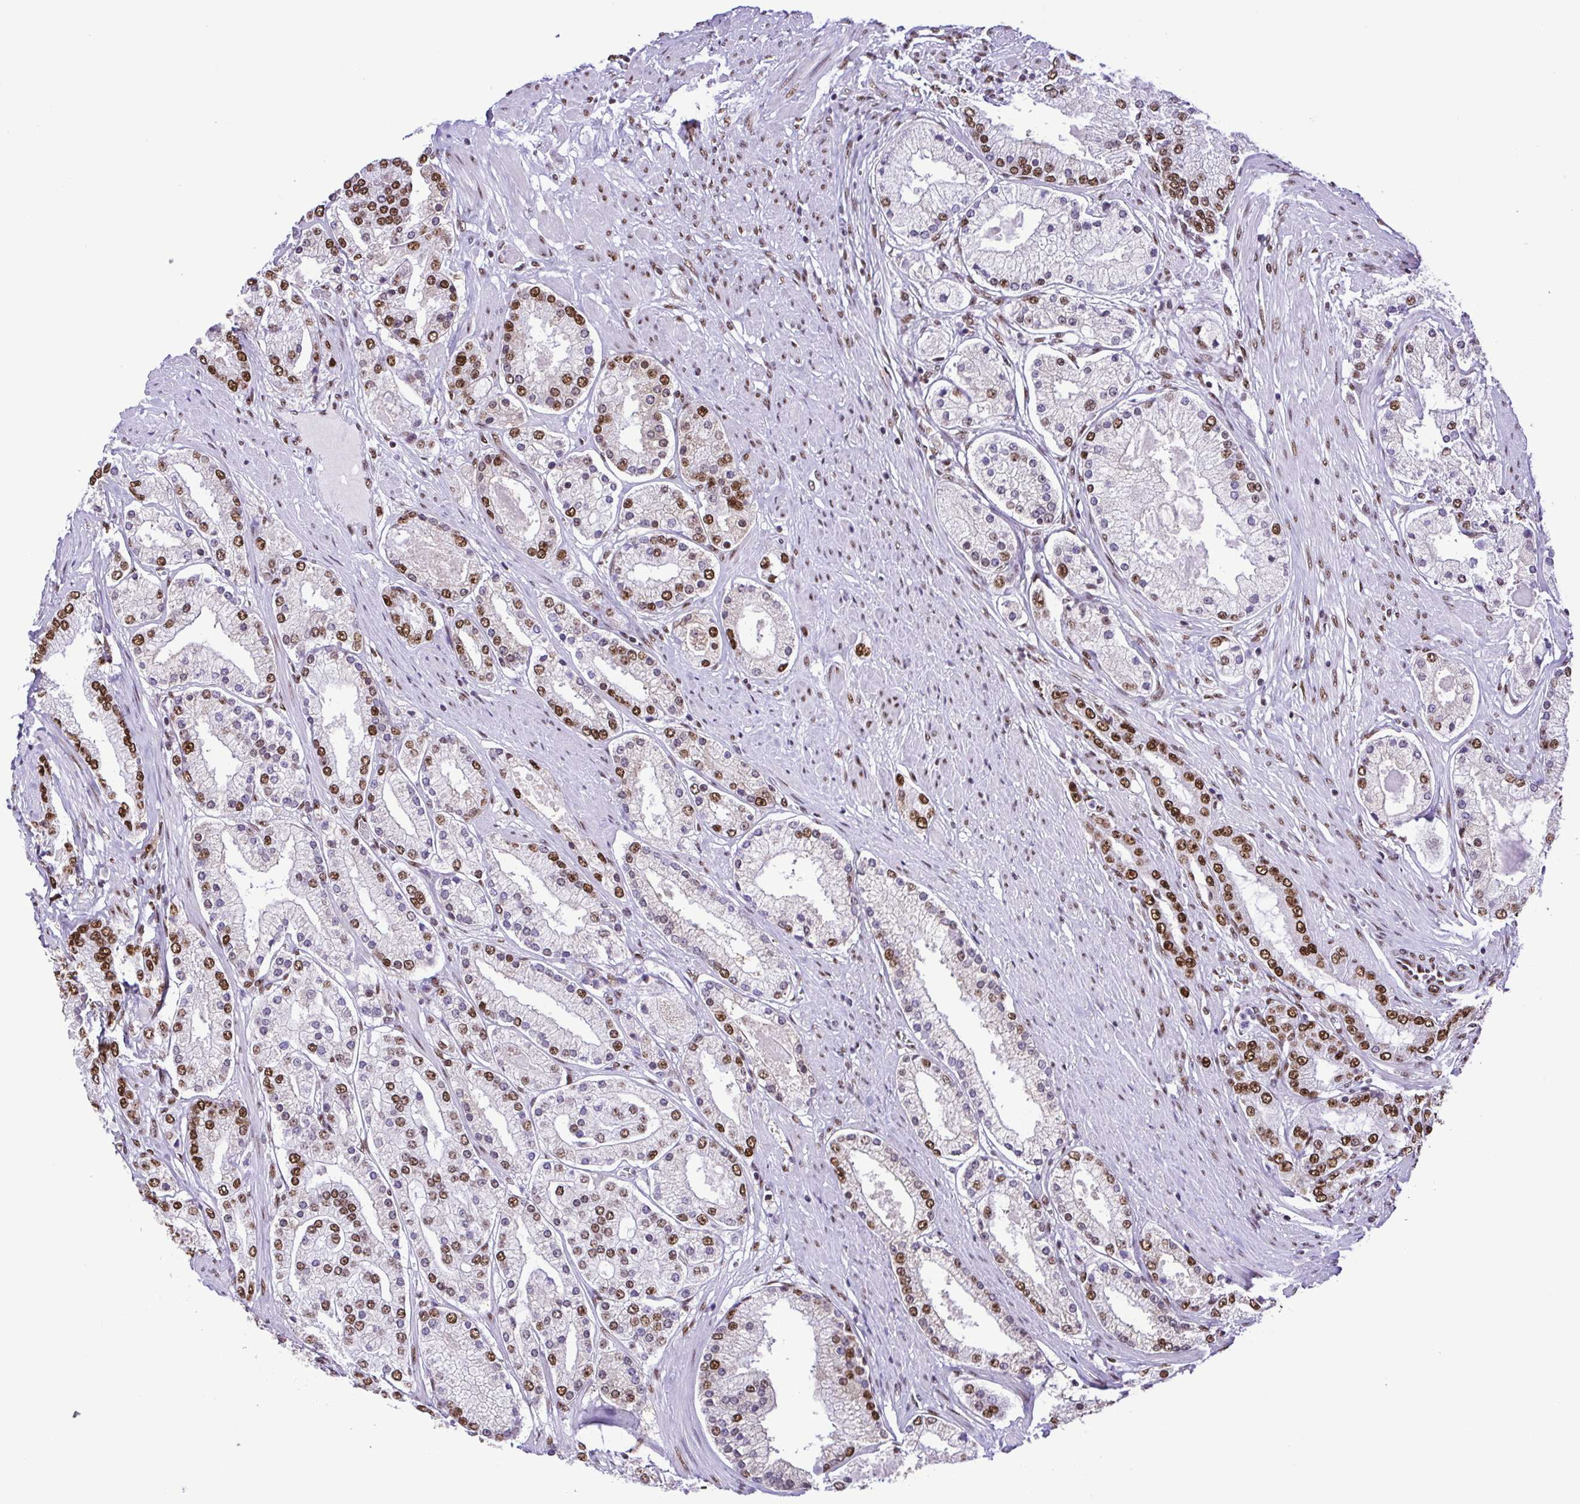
{"staining": {"intensity": "moderate", "quantity": "25%-75%", "location": "nuclear"}, "tissue": "prostate cancer", "cell_type": "Tumor cells", "image_type": "cancer", "snomed": [{"axis": "morphology", "description": "Adenocarcinoma, High grade"}, {"axis": "topography", "description": "Prostate"}], "caption": "Immunohistochemistry (DAB (3,3'-diaminobenzidine)) staining of human prostate adenocarcinoma (high-grade) demonstrates moderate nuclear protein expression in approximately 25%-75% of tumor cells.", "gene": "TRIM28", "patient": {"sex": "male", "age": 67}}